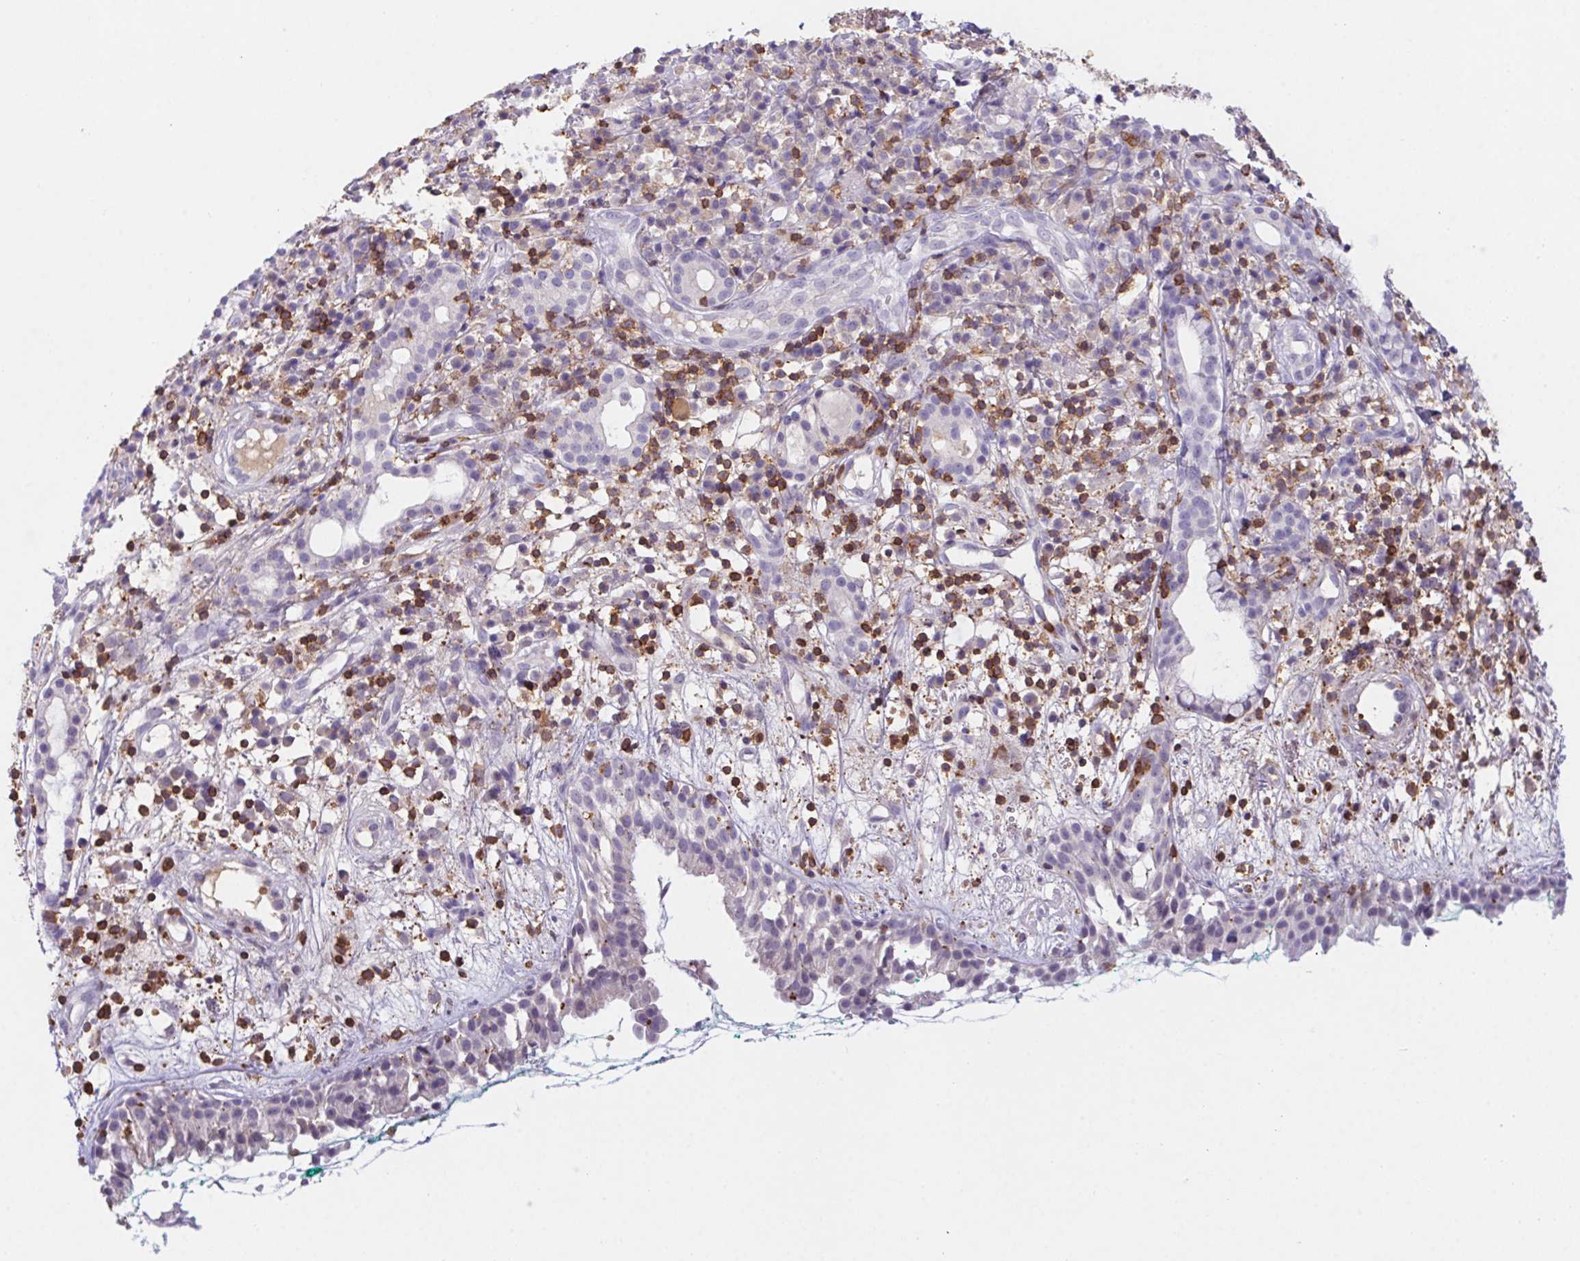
{"staining": {"intensity": "negative", "quantity": "none", "location": "none"}, "tissue": "nasopharynx", "cell_type": "Respiratory epithelial cells", "image_type": "normal", "snomed": [{"axis": "morphology", "description": "Normal tissue, NOS"}, {"axis": "morphology", "description": "Basal cell carcinoma"}, {"axis": "topography", "description": "Cartilage tissue"}, {"axis": "topography", "description": "Nasopharynx"}, {"axis": "topography", "description": "Oral tissue"}], "caption": "Immunohistochemistry image of benign nasopharynx: nasopharynx stained with DAB demonstrates no significant protein positivity in respiratory epithelial cells.", "gene": "APBB1IP", "patient": {"sex": "female", "age": 77}}